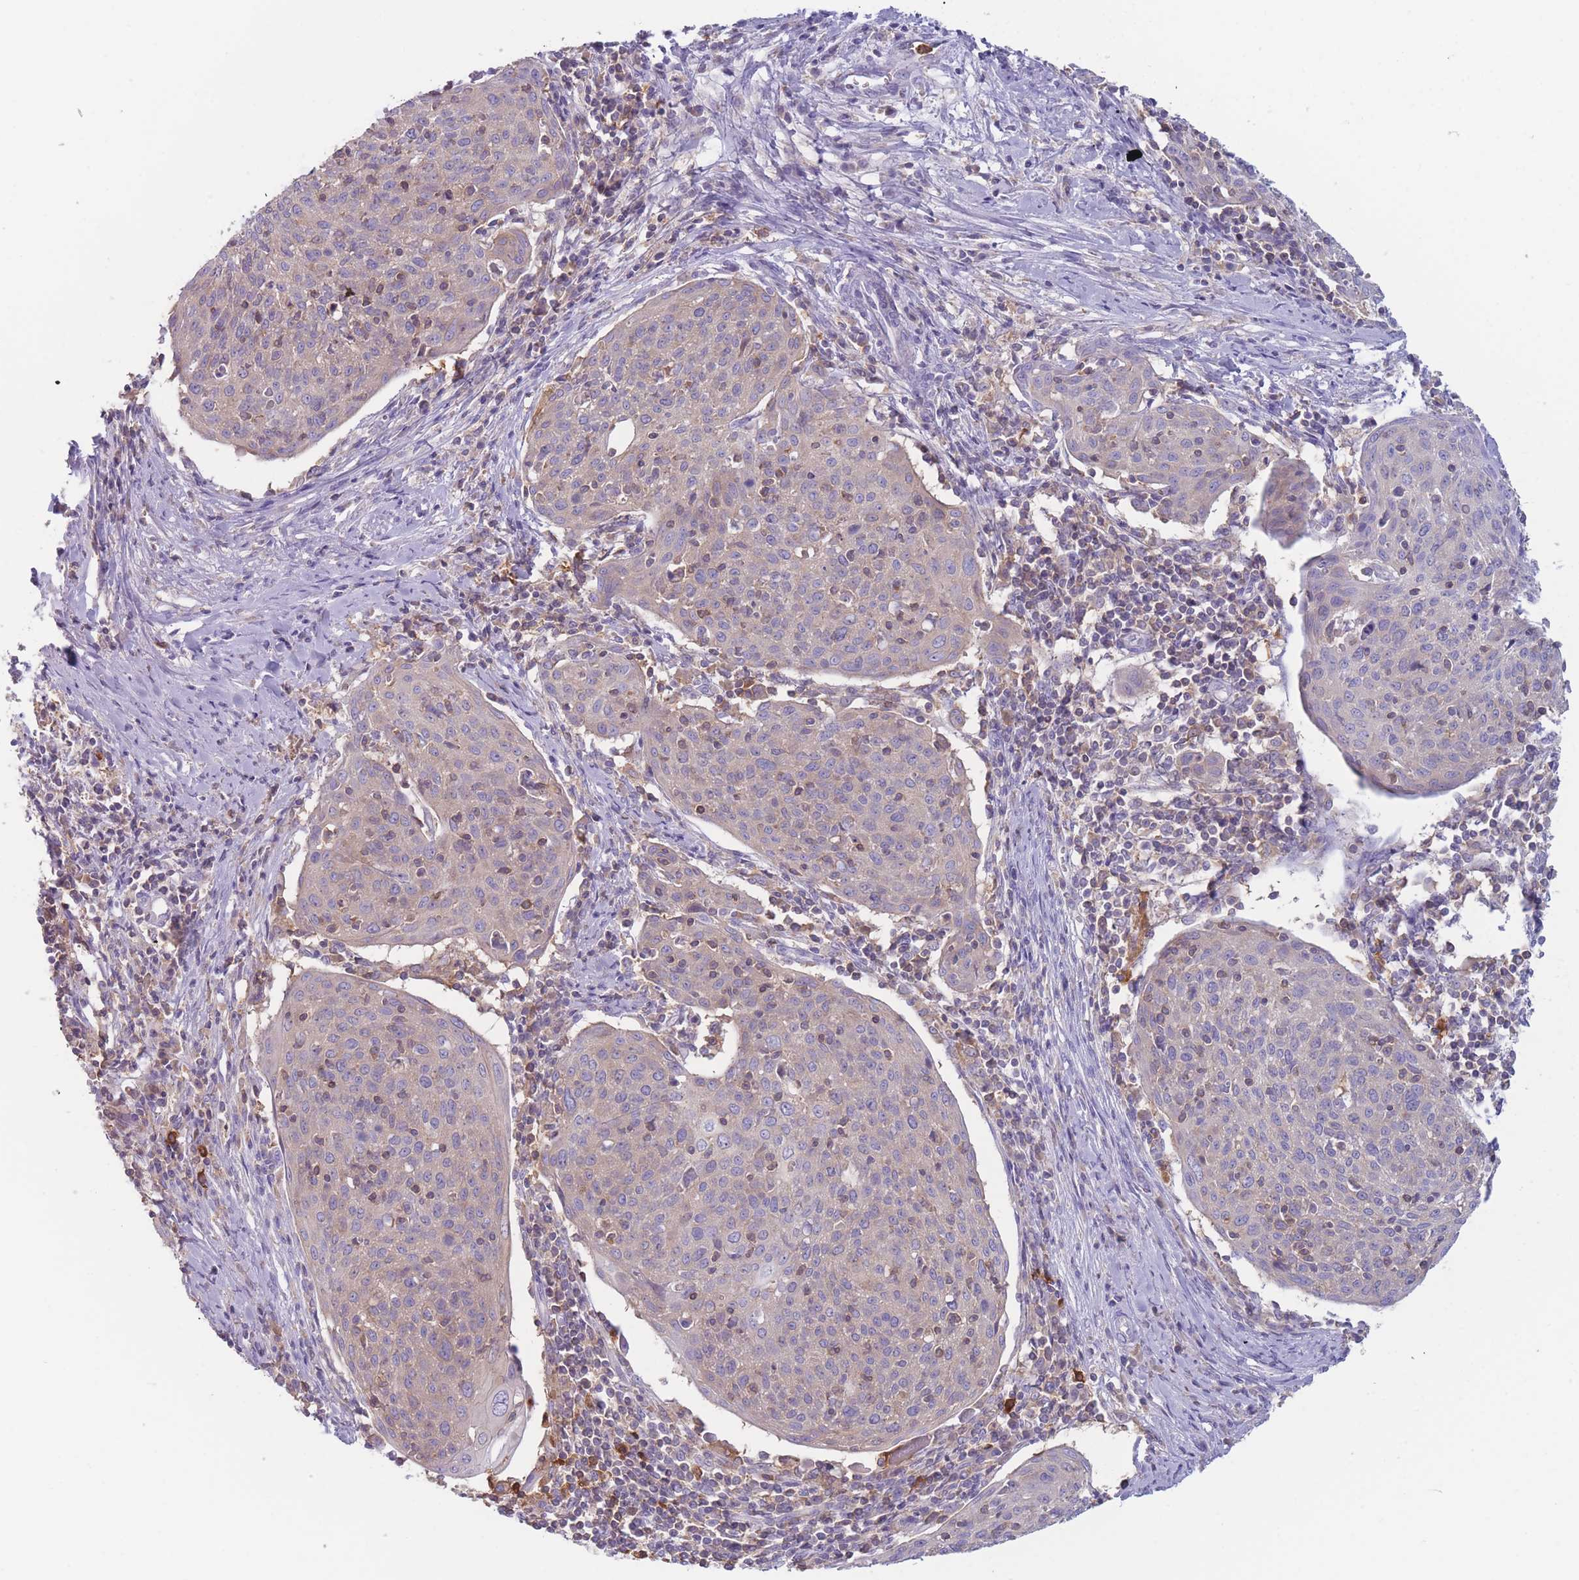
{"staining": {"intensity": "negative", "quantity": "none", "location": "none"}, "tissue": "cervical cancer", "cell_type": "Tumor cells", "image_type": "cancer", "snomed": [{"axis": "morphology", "description": "Squamous cell carcinoma, NOS"}, {"axis": "topography", "description": "Cervix"}], "caption": "This is an immunohistochemistry (IHC) image of human cervical cancer (squamous cell carcinoma). There is no staining in tumor cells.", "gene": "ST3GAL4", "patient": {"sex": "female", "age": 67}}